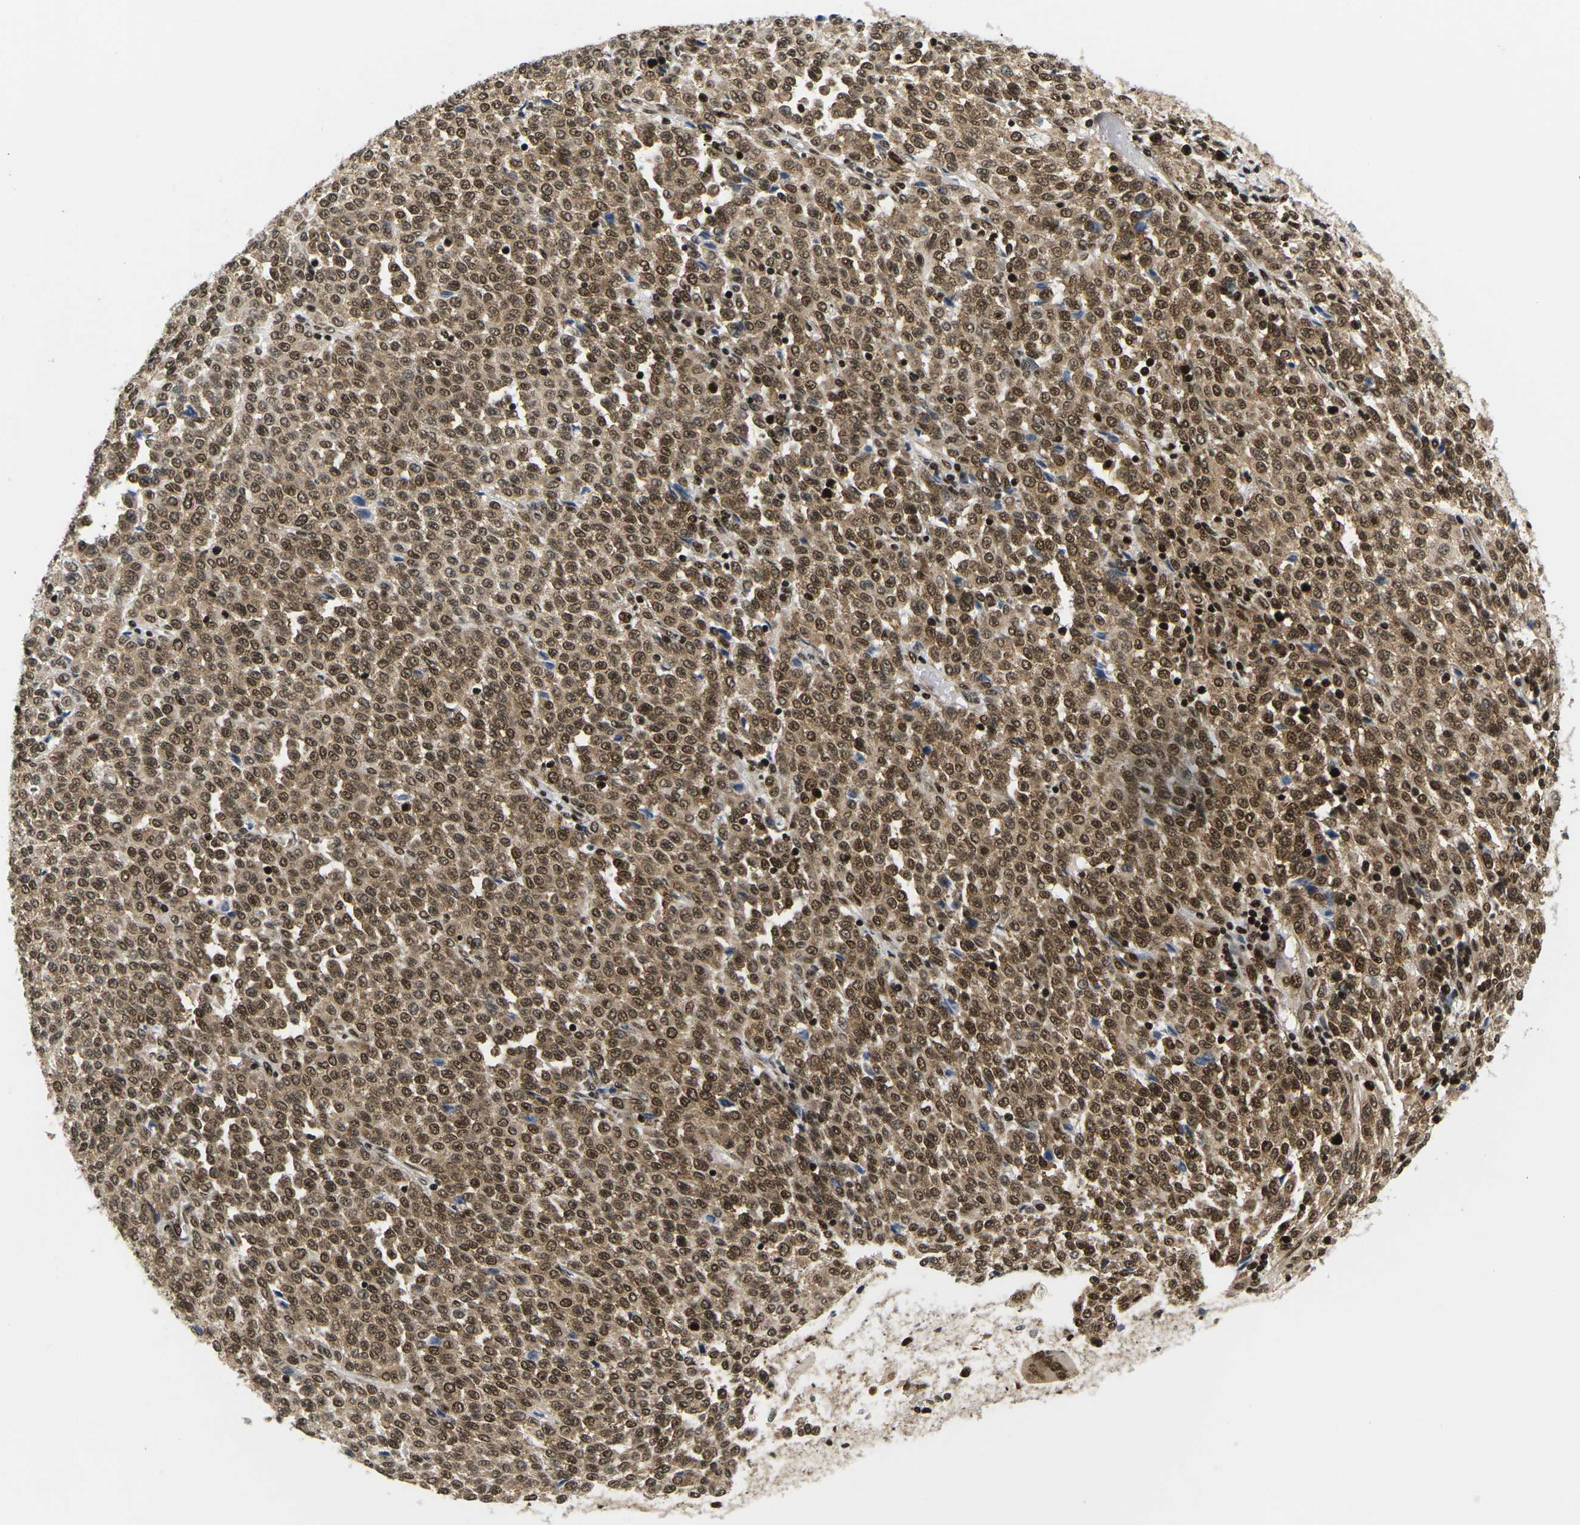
{"staining": {"intensity": "moderate", "quantity": ">75%", "location": "cytoplasmic/membranous,nuclear"}, "tissue": "melanoma", "cell_type": "Tumor cells", "image_type": "cancer", "snomed": [{"axis": "morphology", "description": "Malignant melanoma, Metastatic site"}, {"axis": "topography", "description": "Pancreas"}], "caption": "Tumor cells show medium levels of moderate cytoplasmic/membranous and nuclear positivity in about >75% of cells in human malignant melanoma (metastatic site). (Stains: DAB in brown, nuclei in blue, Microscopy: brightfield microscopy at high magnification).", "gene": "CELF1", "patient": {"sex": "female", "age": 30}}